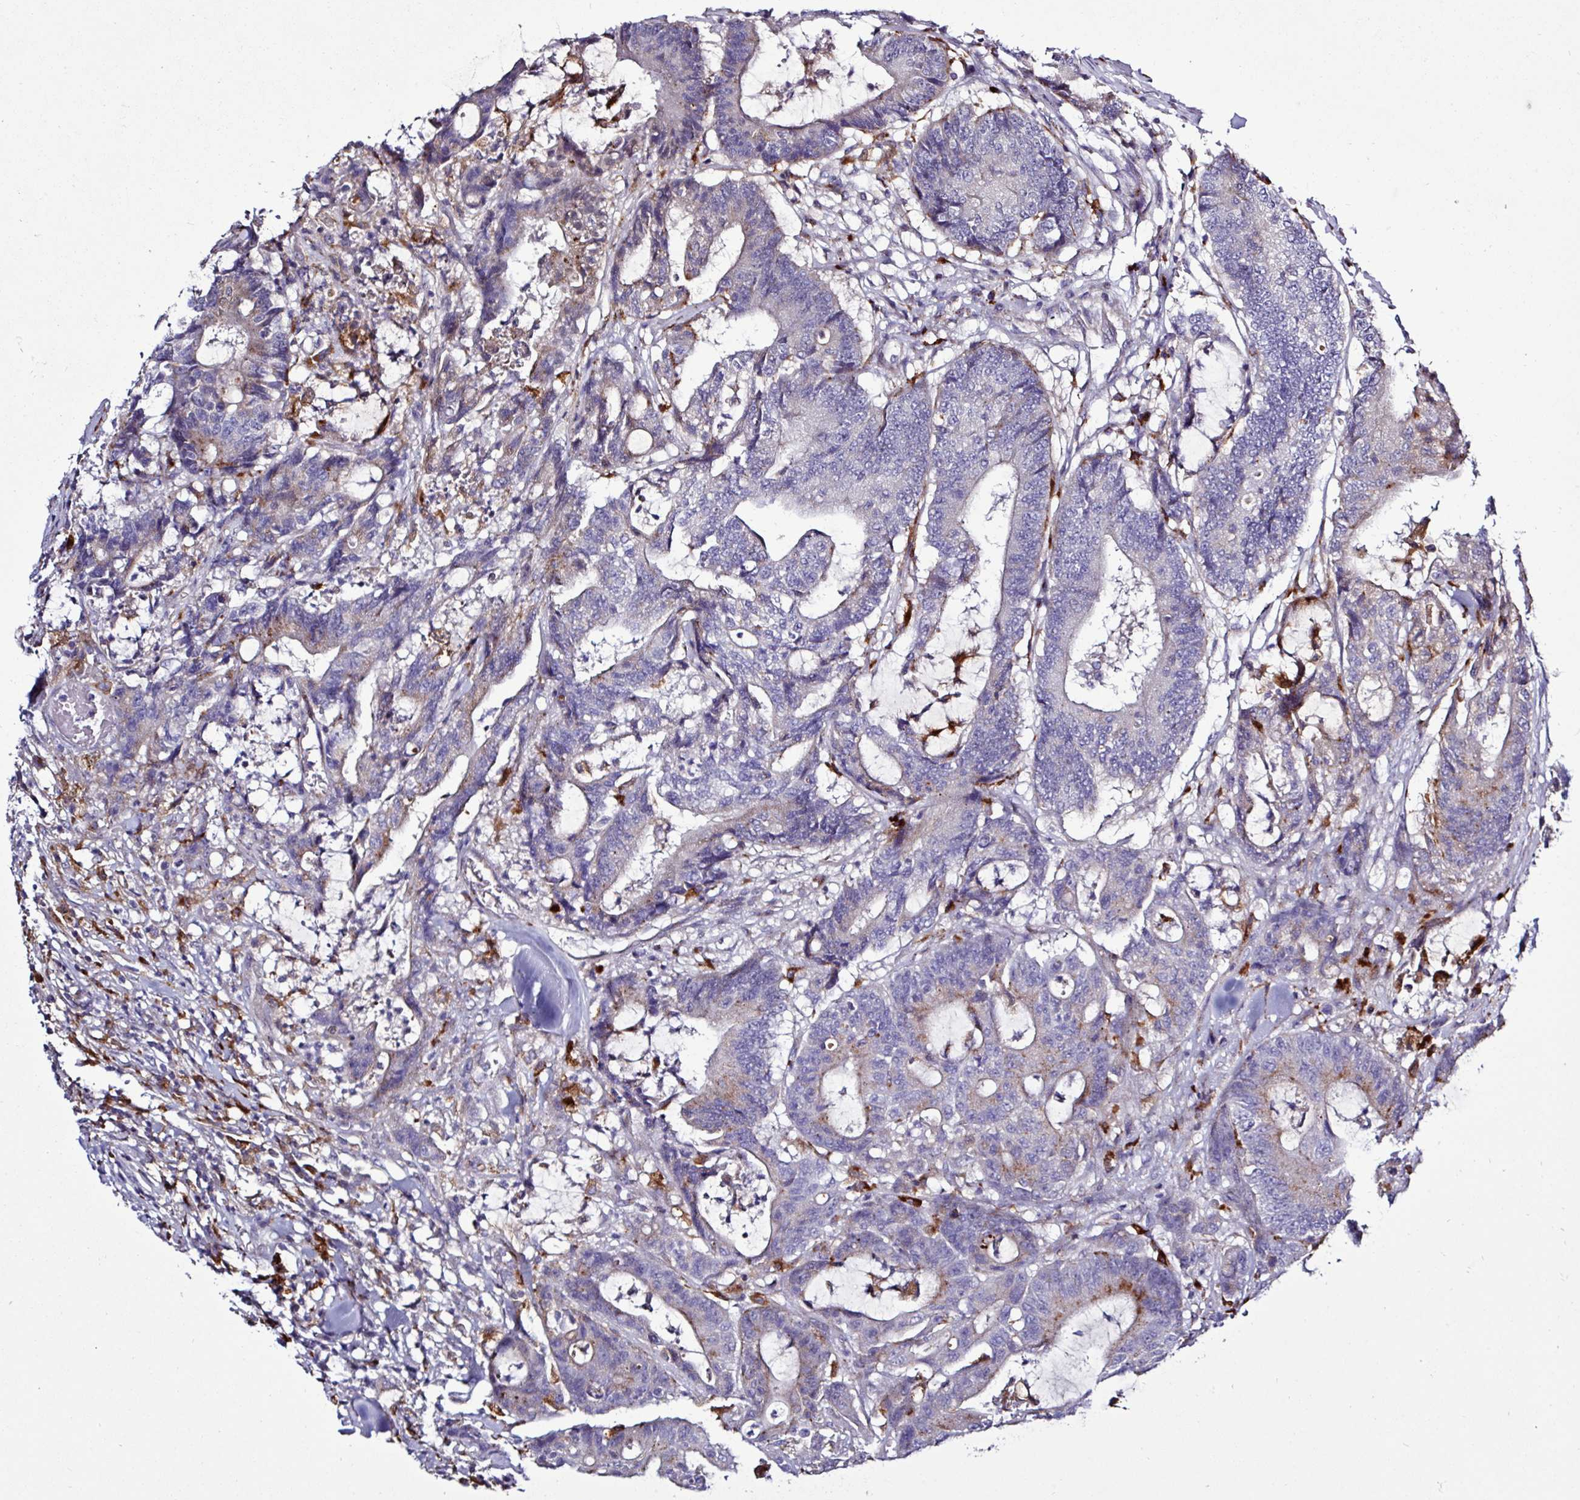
{"staining": {"intensity": "moderate", "quantity": "<25%", "location": "cytoplasmic/membranous"}, "tissue": "colorectal cancer", "cell_type": "Tumor cells", "image_type": "cancer", "snomed": [{"axis": "morphology", "description": "Adenocarcinoma, NOS"}, {"axis": "topography", "description": "Colon"}], "caption": "An IHC photomicrograph of tumor tissue is shown. Protein staining in brown shows moderate cytoplasmic/membranous positivity in colorectal cancer (adenocarcinoma) within tumor cells. The staining was performed using DAB to visualize the protein expression in brown, while the nuclei were stained in blue with hematoxylin (Magnification: 20x).", "gene": "AMIGO2", "patient": {"sex": "female", "age": 84}}